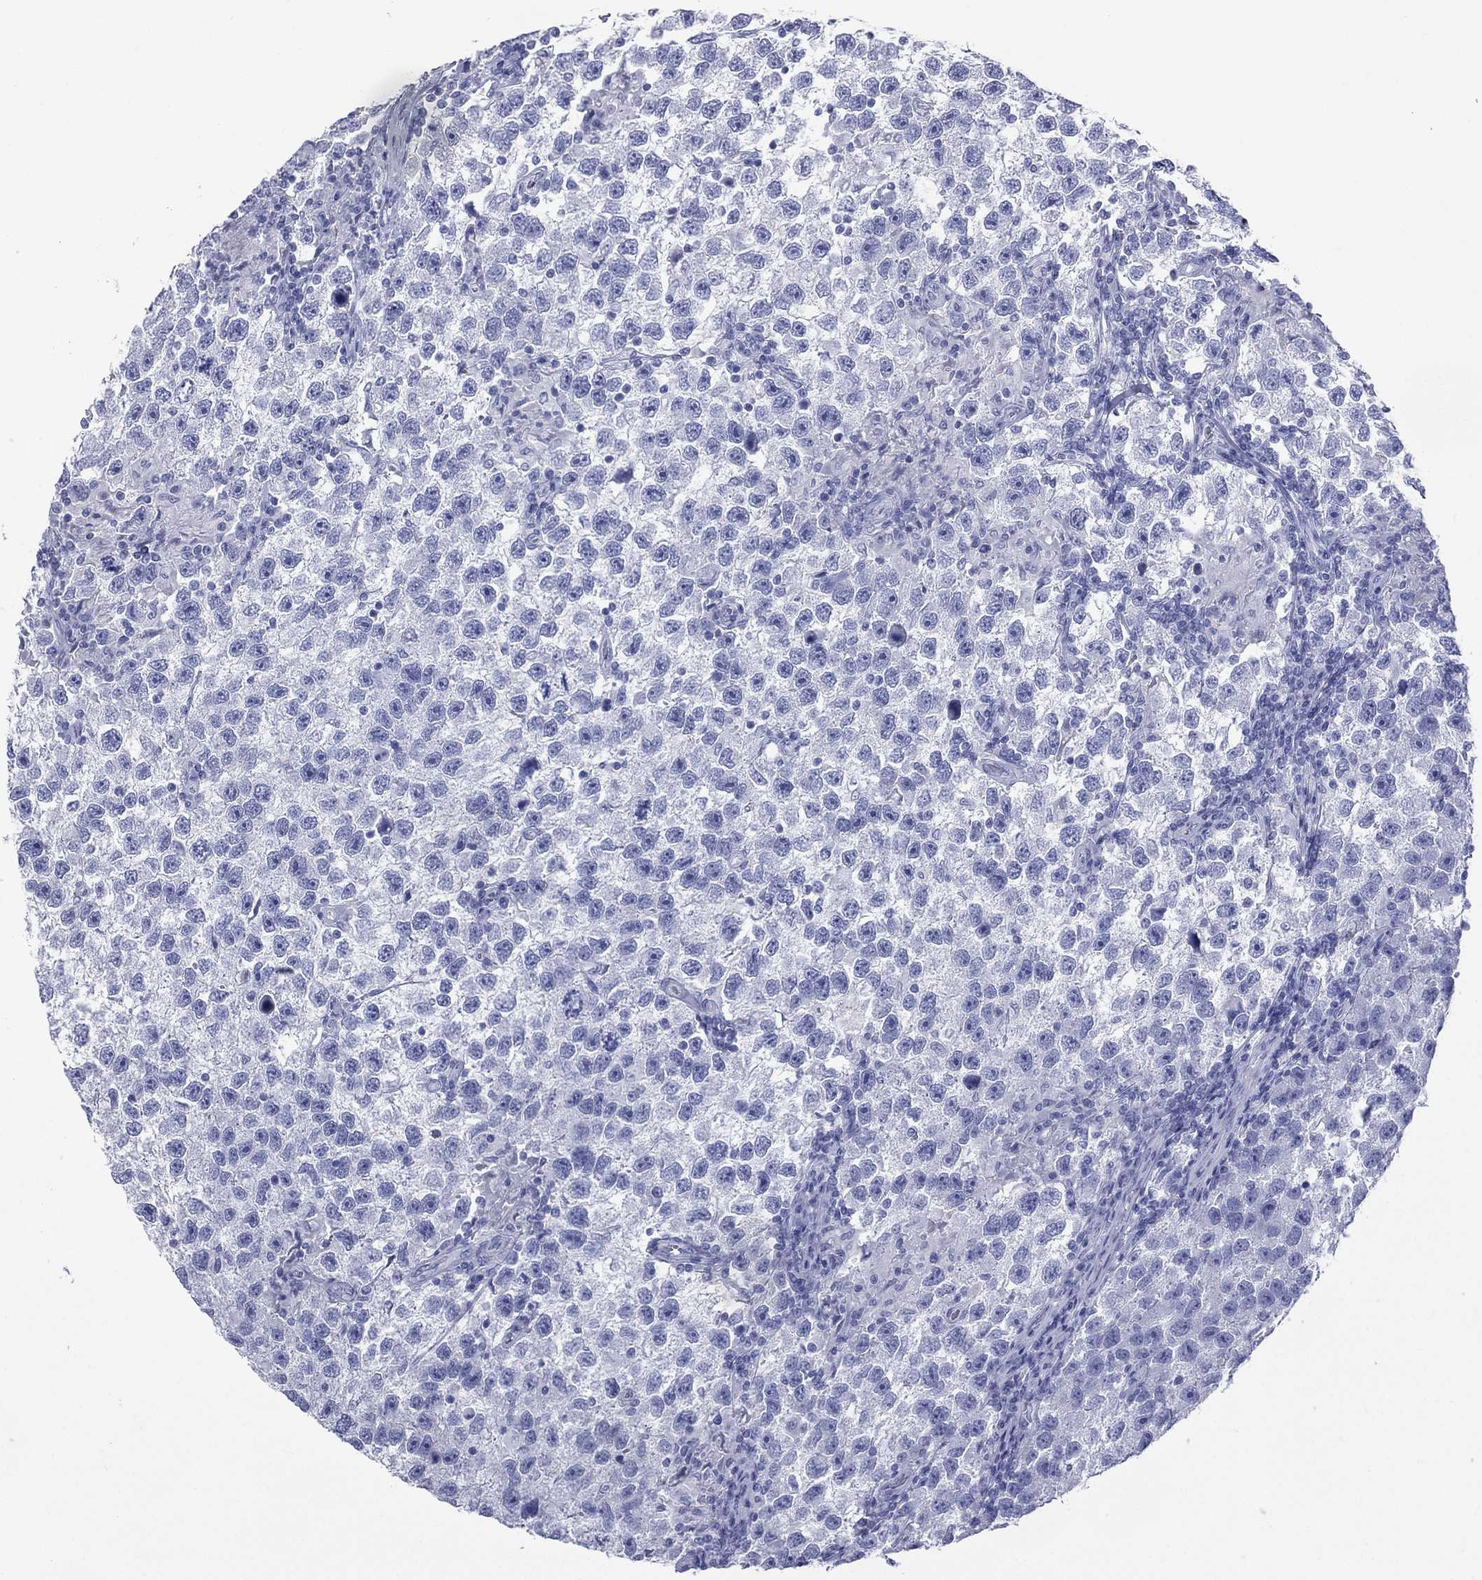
{"staining": {"intensity": "negative", "quantity": "none", "location": "none"}, "tissue": "testis cancer", "cell_type": "Tumor cells", "image_type": "cancer", "snomed": [{"axis": "morphology", "description": "Seminoma, NOS"}, {"axis": "topography", "description": "Testis"}], "caption": "Immunohistochemistry micrograph of human testis seminoma stained for a protein (brown), which reveals no staining in tumor cells.", "gene": "CES2", "patient": {"sex": "male", "age": 26}}